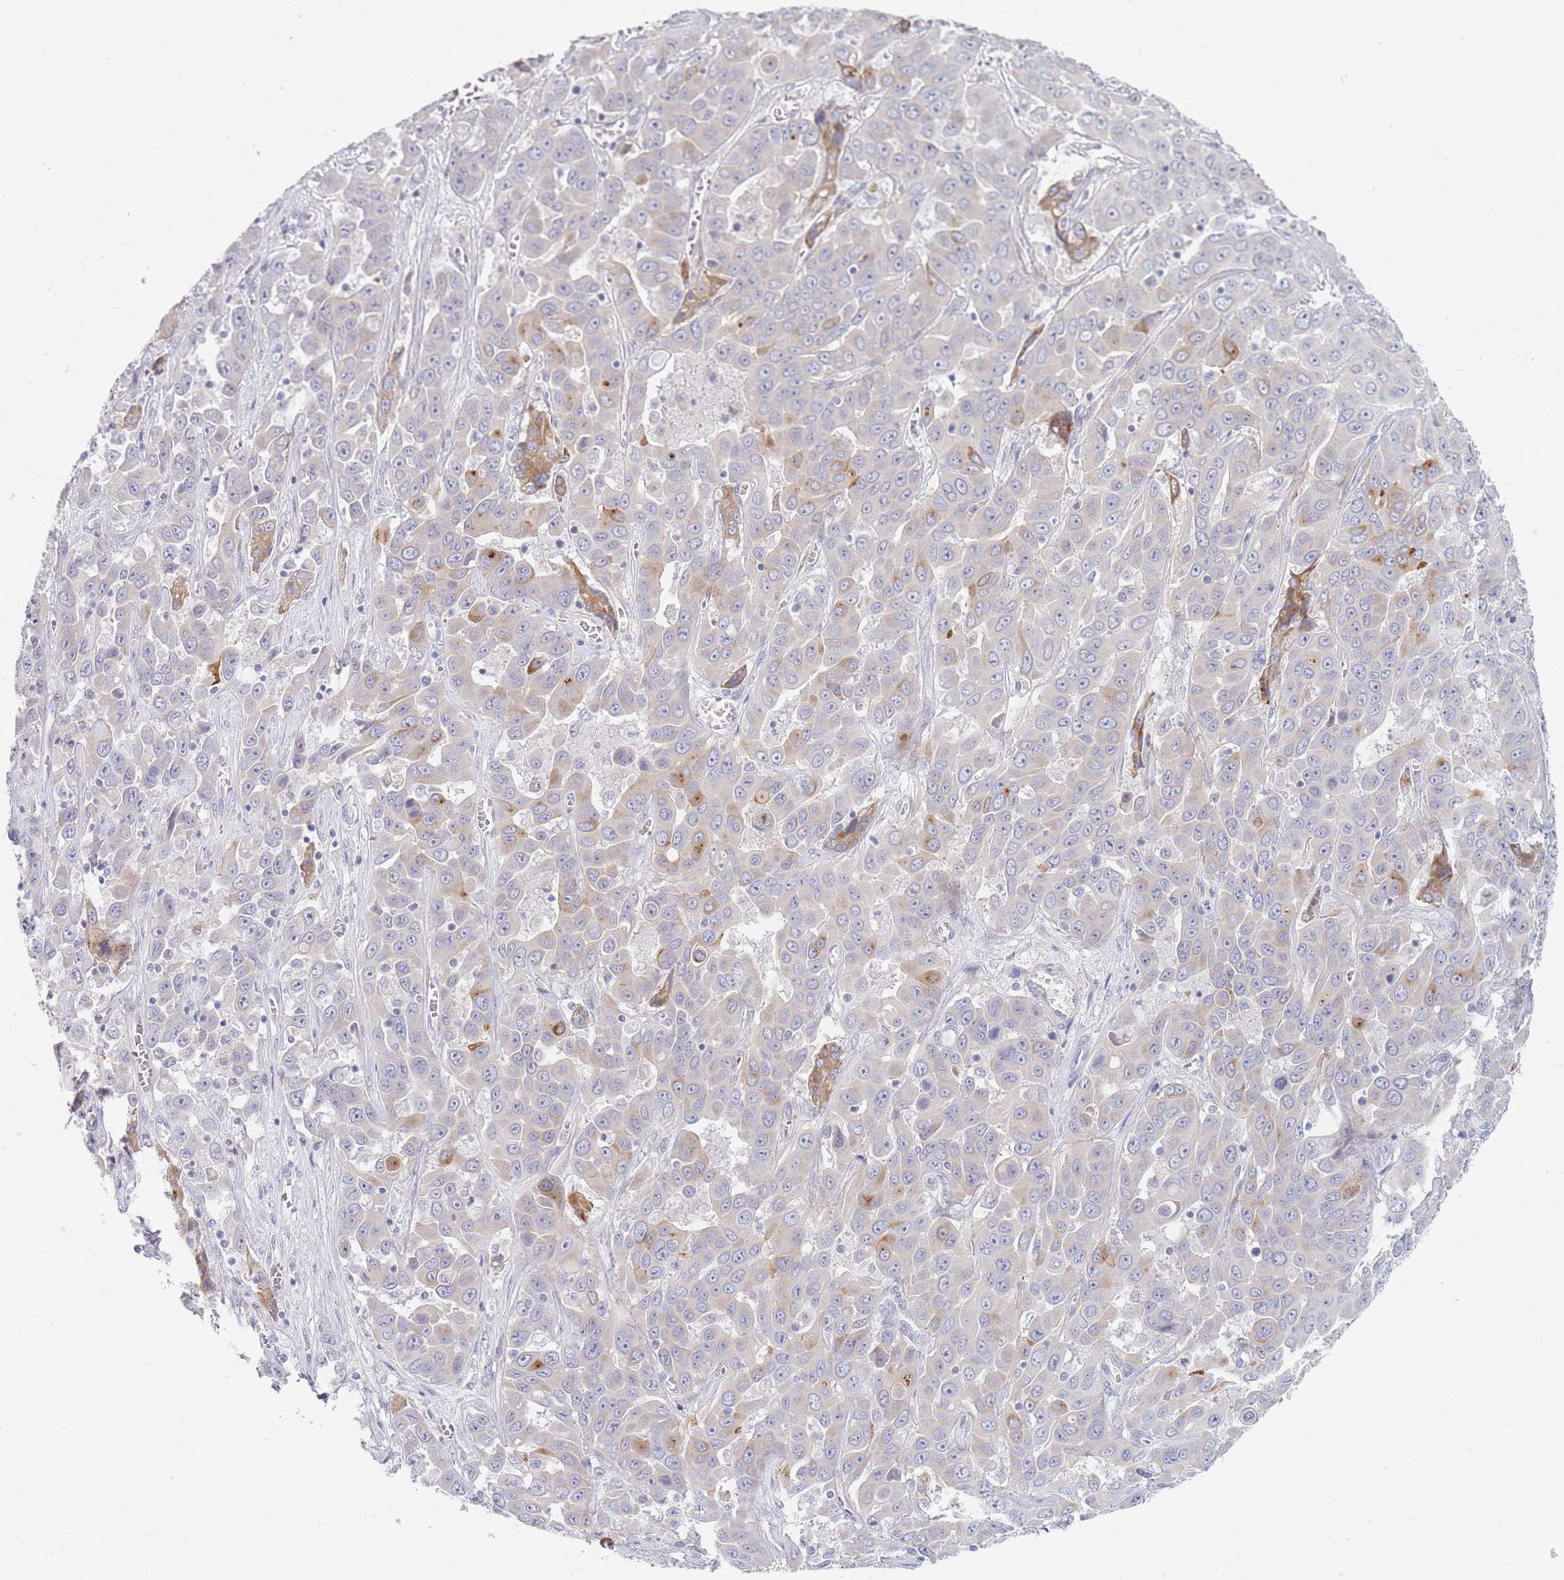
{"staining": {"intensity": "moderate", "quantity": "<25%", "location": "cytoplasmic/membranous"}, "tissue": "liver cancer", "cell_type": "Tumor cells", "image_type": "cancer", "snomed": [{"axis": "morphology", "description": "Cholangiocarcinoma"}, {"axis": "topography", "description": "Liver"}], "caption": "Immunohistochemistry (IHC) (DAB) staining of human liver cancer (cholangiocarcinoma) displays moderate cytoplasmic/membranous protein expression in approximately <25% of tumor cells.", "gene": "SPATS1", "patient": {"sex": "female", "age": 52}}